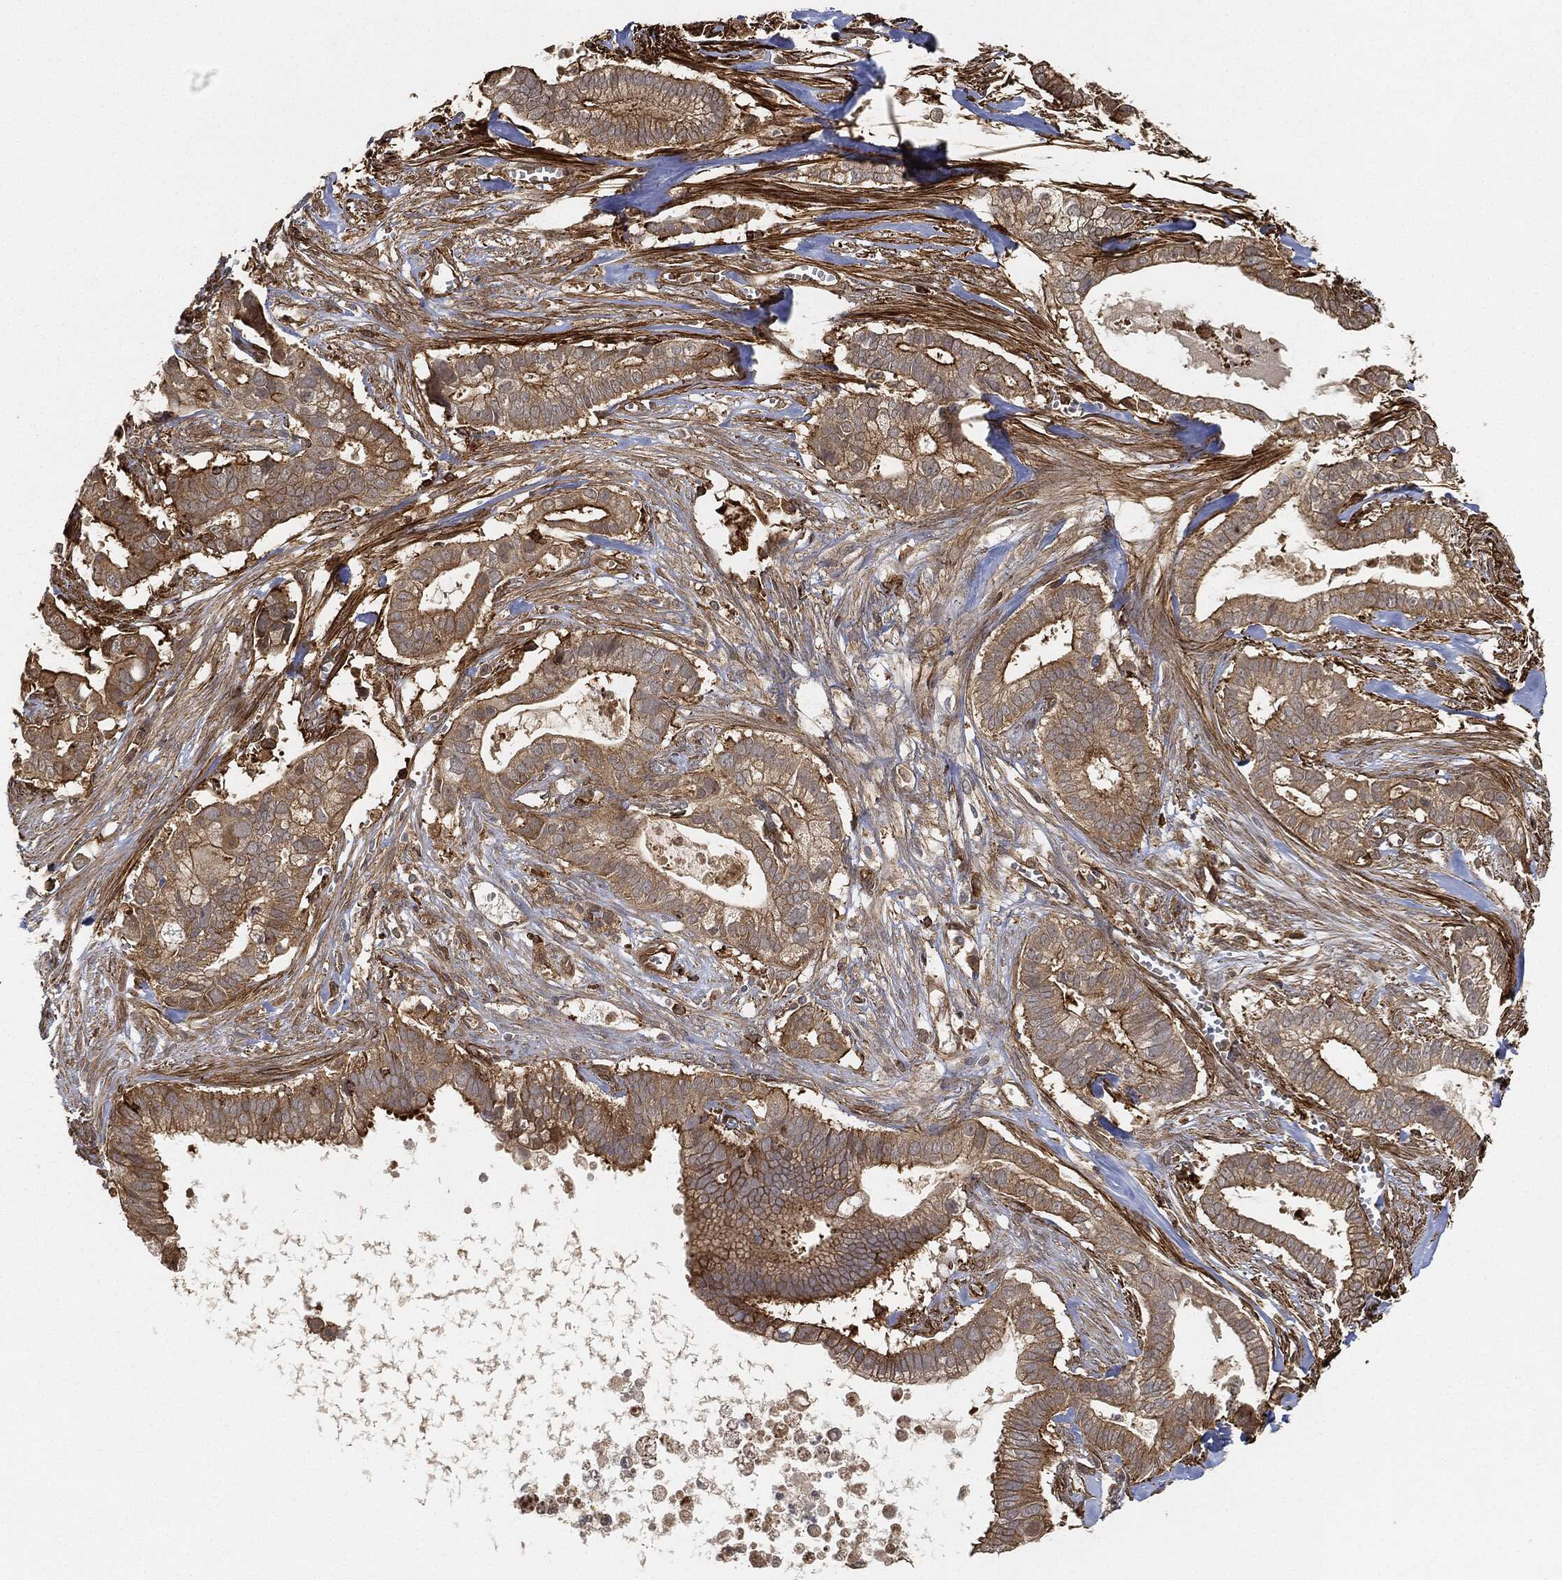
{"staining": {"intensity": "strong", "quantity": "25%-75%", "location": "cytoplasmic/membranous"}, "tissue": "pancreatic cancer", "cell_type": "Tumor cells", "image_type": "cancer", "snomed": [{"axis": "morphology", "description": "Adenocarcinoma, NOS"}, {"axis": "topography", "description": "Pancreas"}], "caption": "A brown stain highlights strong cytoplasmic/membranous expression of a protein in pancreatic adenocarcinoma tumor cells.", "gene": "TPT1", "patient": {"sex": "male", "age": 61}}